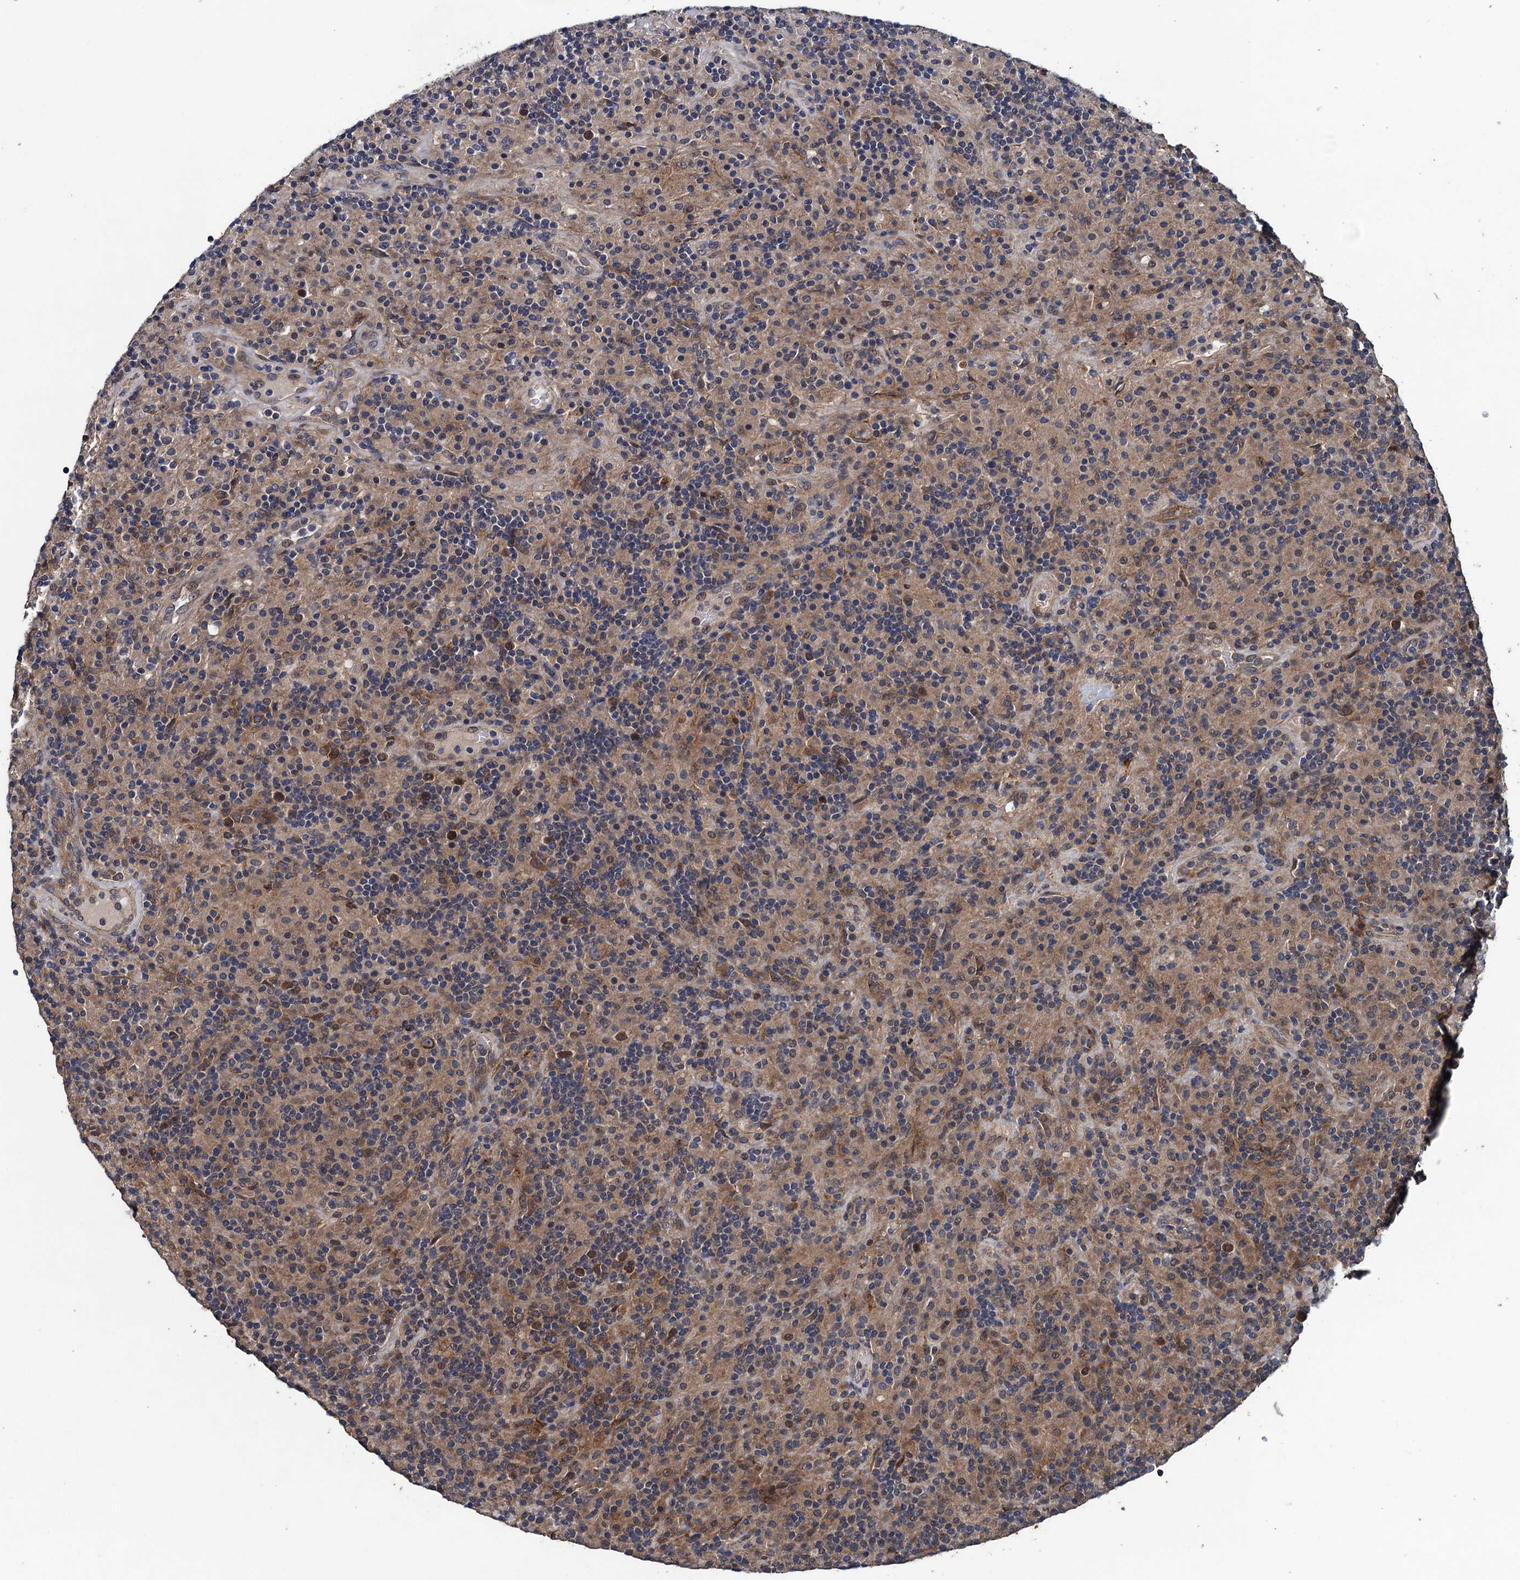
{"staining": {"intensity": "negative", "quantity": "none", "location": "none"}, "tissue": "lymphoma", "cell_type": "Tumor cells", "image_type": "cancer", "snomed": [{"axis": "morphology", "description": "Hodgkin's disease, NOS"}, {"axis": "topography", "description": "Lymph node"}], "caption": "Immunohistochemistry (IHC) photomicrograph of Hodgkin's disease stained for a protein (brown), which demonstrates no staining in tumor cells. The staining was performed using DAB (3,3'-diaminobenzidine) to visualize the protein expression in brown, while the nuclei were stained in blue with hematoxylin (Magnification: 20x).", "gene": "BLTP3B", "patient": {"sex": "male", "age": 70}}